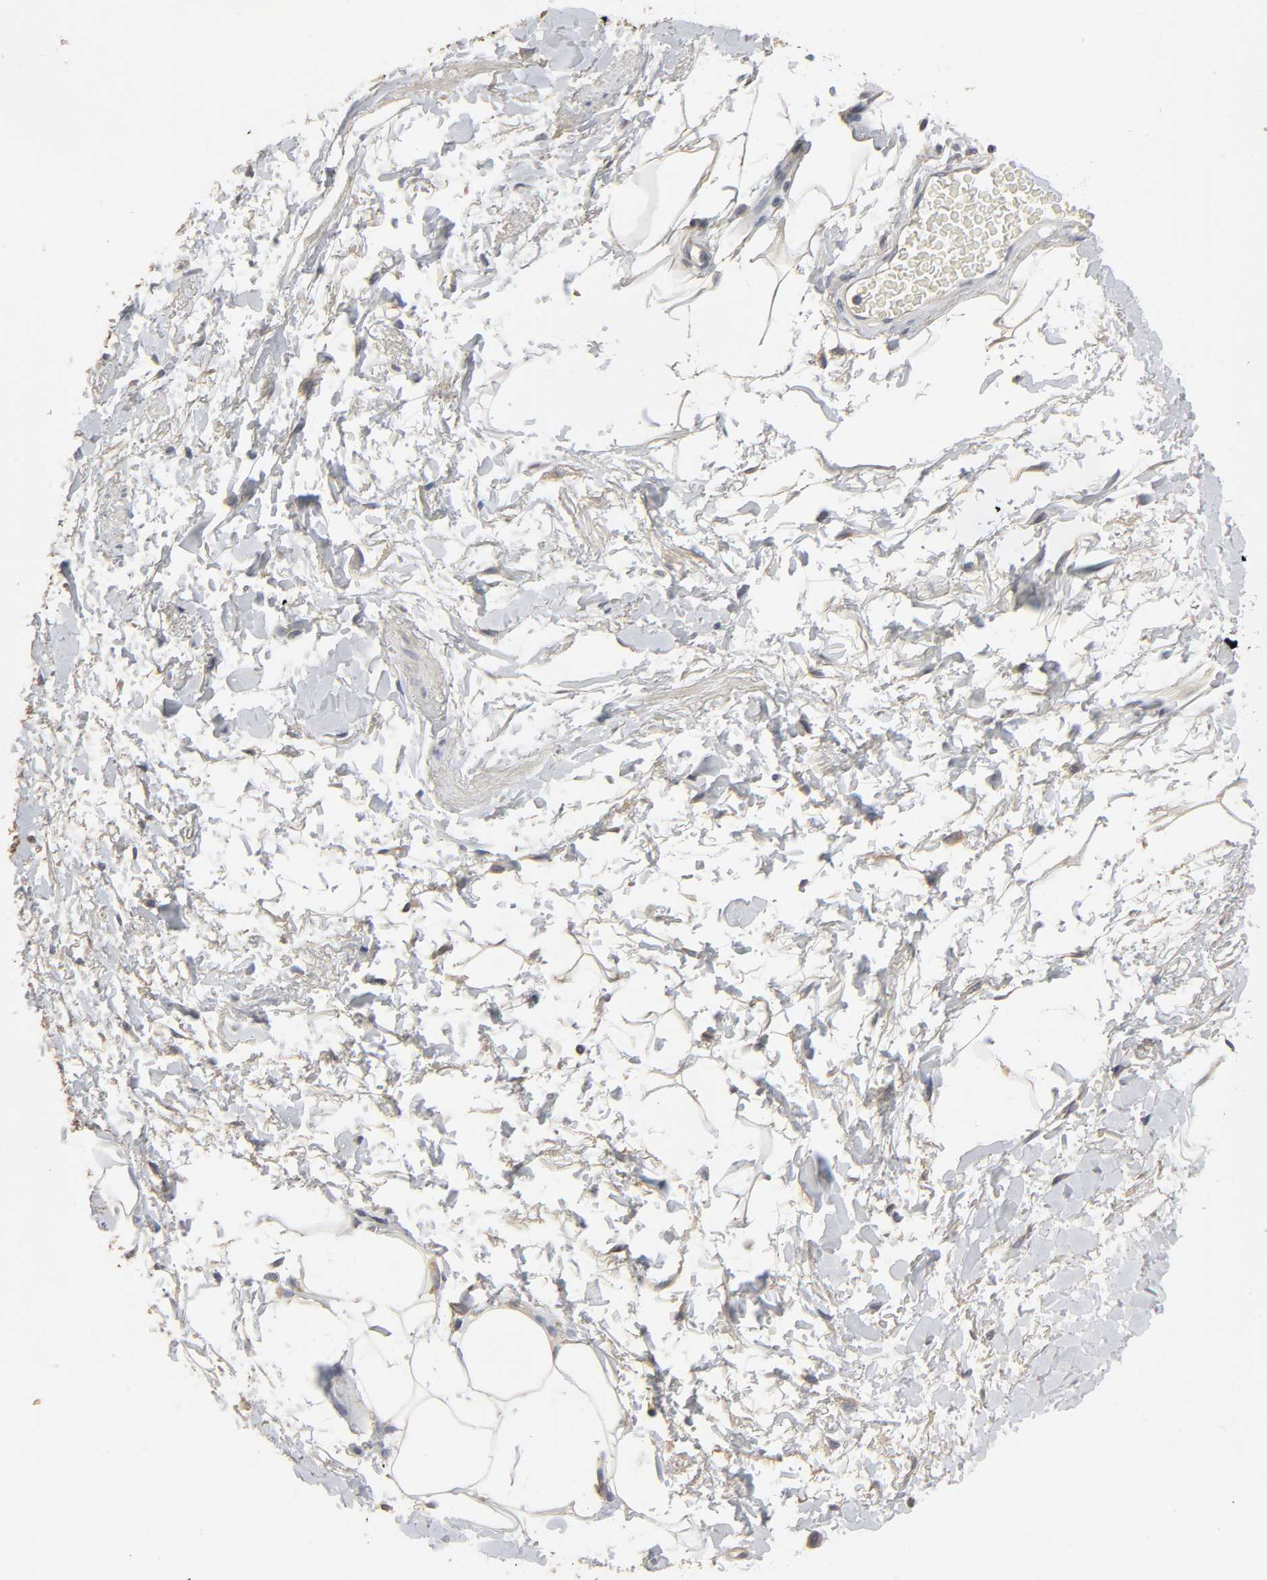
{"staining": {"intensity": "negative", "quantity": "none", "location": "none"}, "tissue": "adipose tissue", "cell_type": "Adipocytes", "image_type": "normal", "snomed": [{"axis": "morphology", "description": "Normal tissue, NOS"}, {"axis": "topography", "description": "Soft tissue"}, {"axis": "topography", "description": "Peripheral nerve tissue"}], "caption": "A photomicrograph of human adipose tissue is negative for staining in adipocytes. (DAB (3,3'-diaminobenzidine) immunohistochemistry (IHC) with hematoxylin counter stain).", "gene": "SLC10A2", "patient": {"sex": "female", "age": 71}}